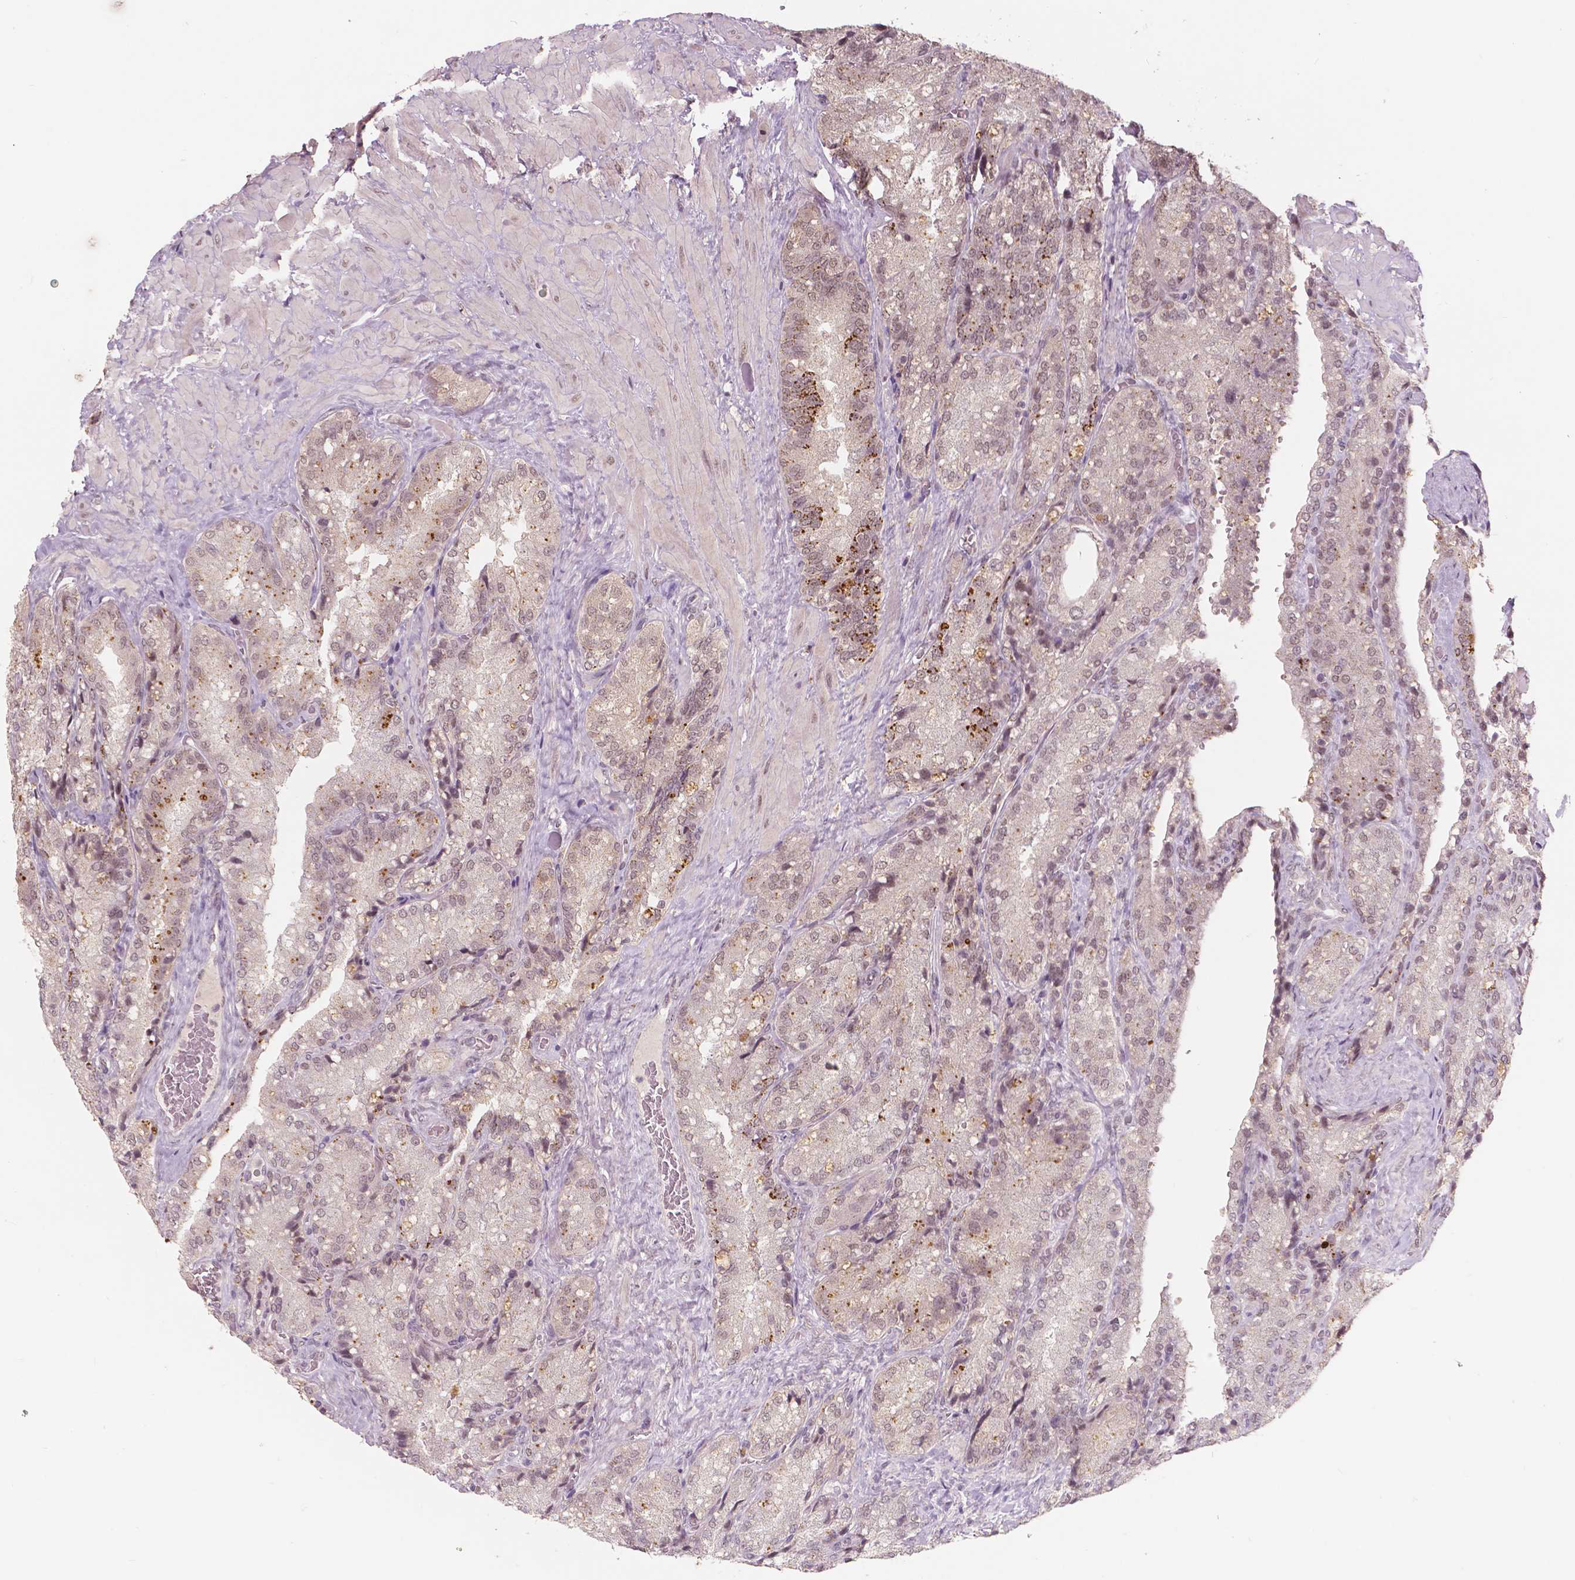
{"staining": {"intensity": "moderate", "quantity": "25%-75%", "location": "cytoplasmic/membranous,nuclear"}, "tissue": "seminal vesicle", "cell_type": "Glandular cells", "image_type": "normal", "snomed": [{"axis": "morphology", "description": "Normal tissue, NOS"}, {"axis": "topography", "description": "Seminal veicle"}], "caption": "Protein analysis of normal seminal vesicle displays moderate cytoplasmic/membranous,nuclear positivity in approximately 25%-75% of glandular cells.", "gene": "NSD2", "patient": {"sex": "male", "age": 57}}